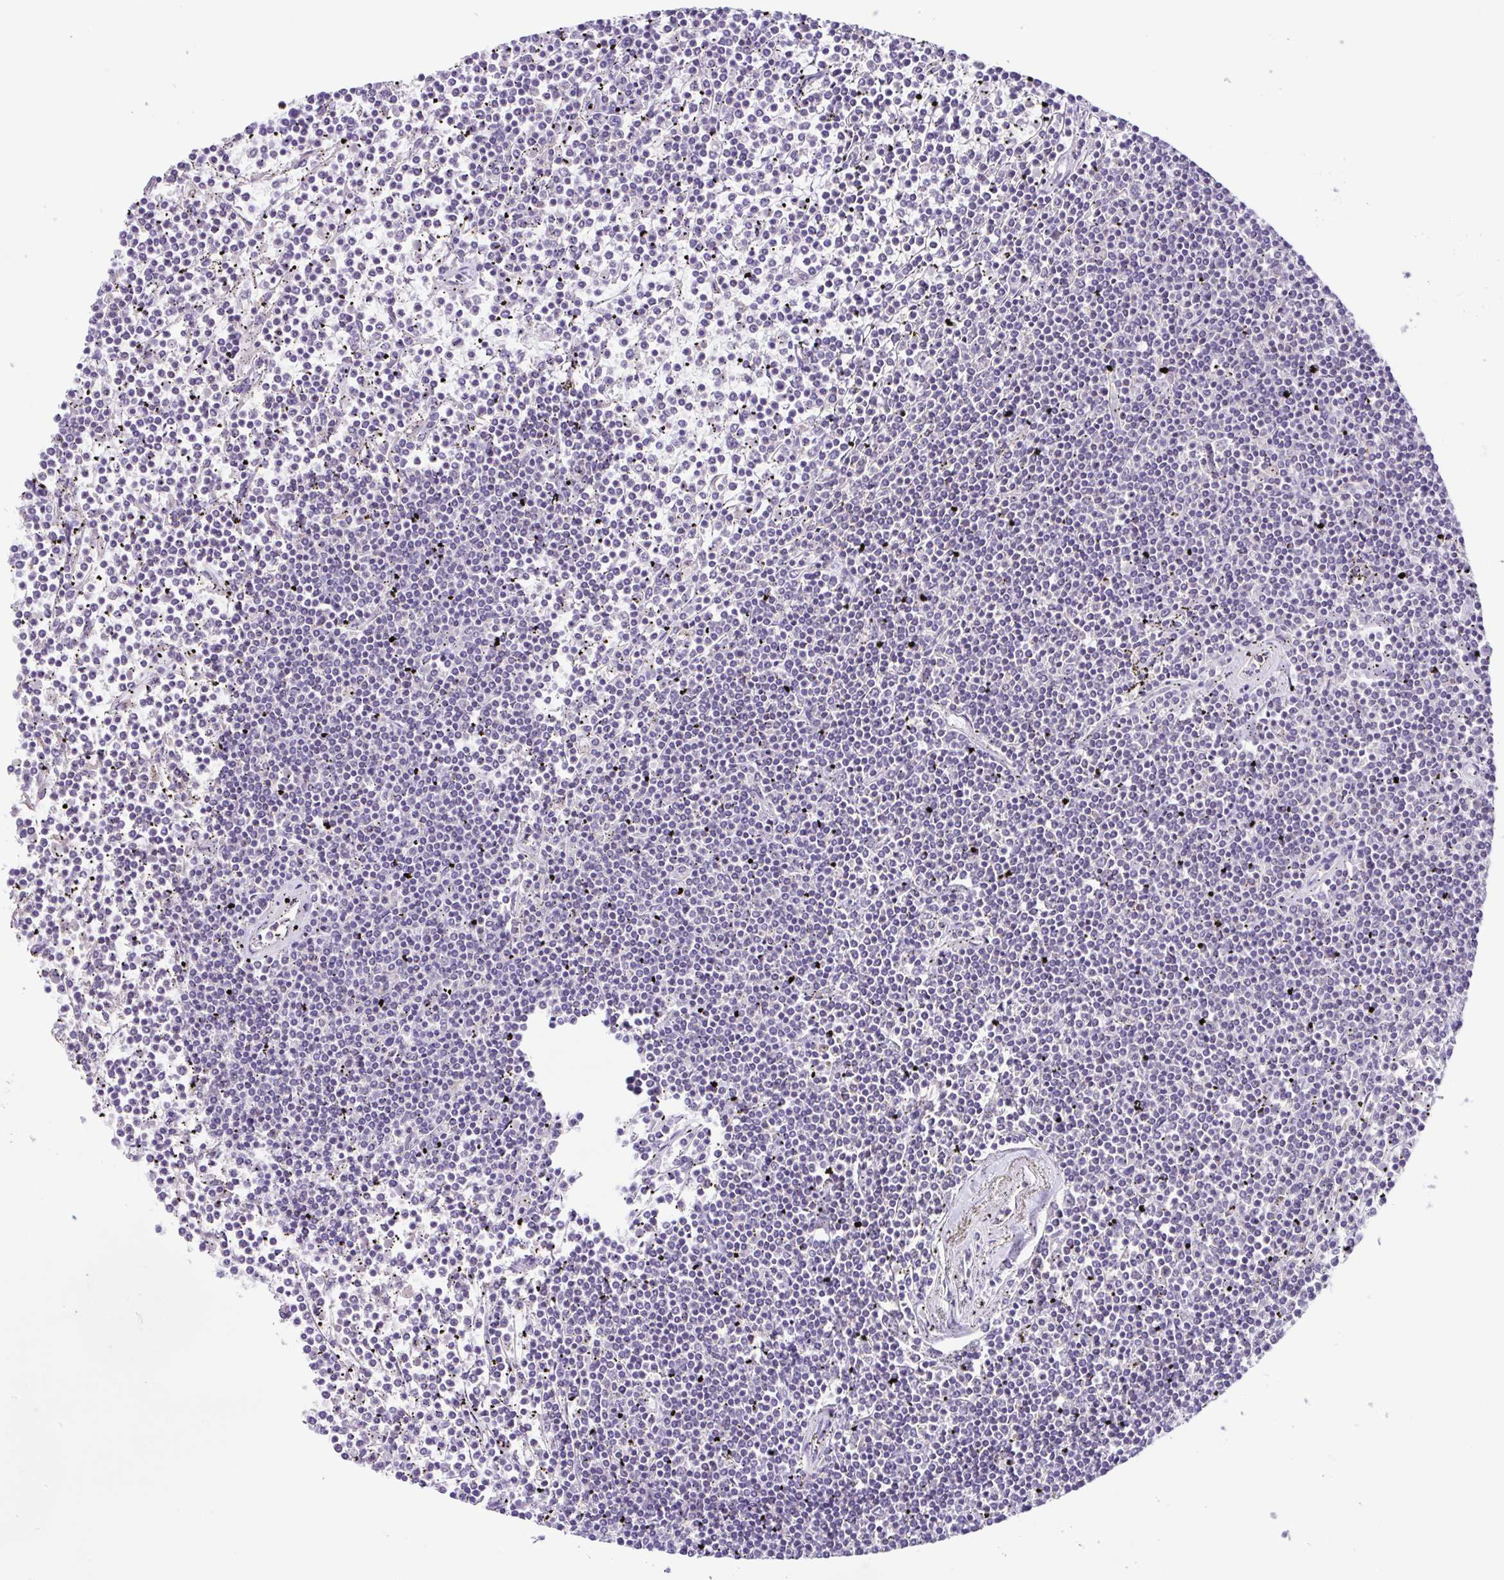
{"staining": {"intensity": "negative", "quantity": "none", "location": "none"}, "tissue": "lymphoma", "cell_type": "Tumor cells", "image_type": "cancer", "snomed": [{"axis": "morphology", "description": "Malignant lymphoma, non-Hodgkin's type, Low grade"}, {"axis": "topography", "description": "Spleen"}], "caption": "Protein analysis of lymphoma displays no significant positivity in tumor cells.", "gene": "ACTRT3", "patient": {"sex": "female", "age": 19}}